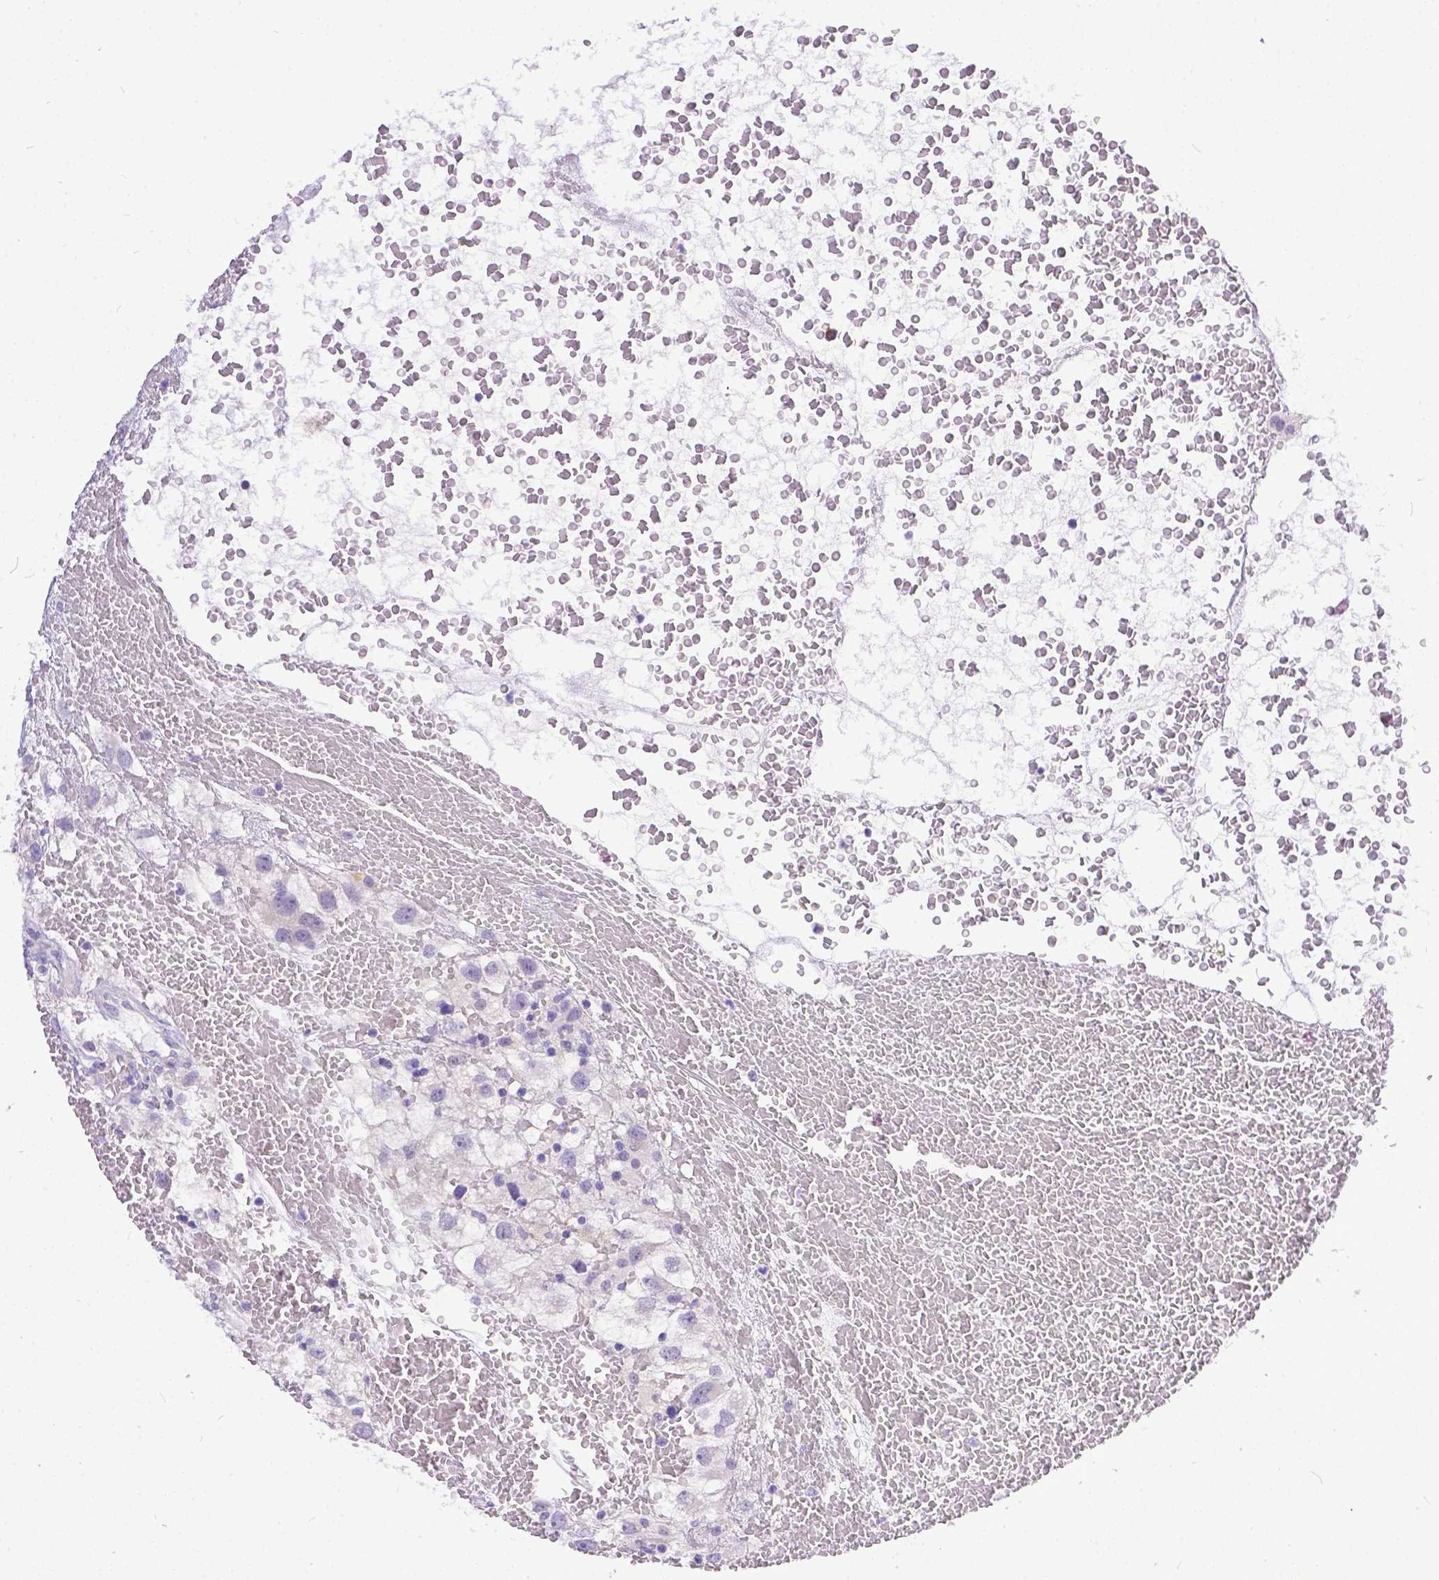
{"staining": {"intensity": "negative", "quantity": "none", "location": "none"}, "tissue": "renal cancer", "cell_type": "Tumor cells", "image_type": "cancer", "snomed": [{"axis": "morphology", "description": "Adenocarcinoma, NOS"}, {"axis": "topography", "description": "Kidney"}], "caption": "There is no significant expression in tumor cells of renal cancer.", "gene": "DLEC1", "patient": {"sex": "male", "age": 59}}